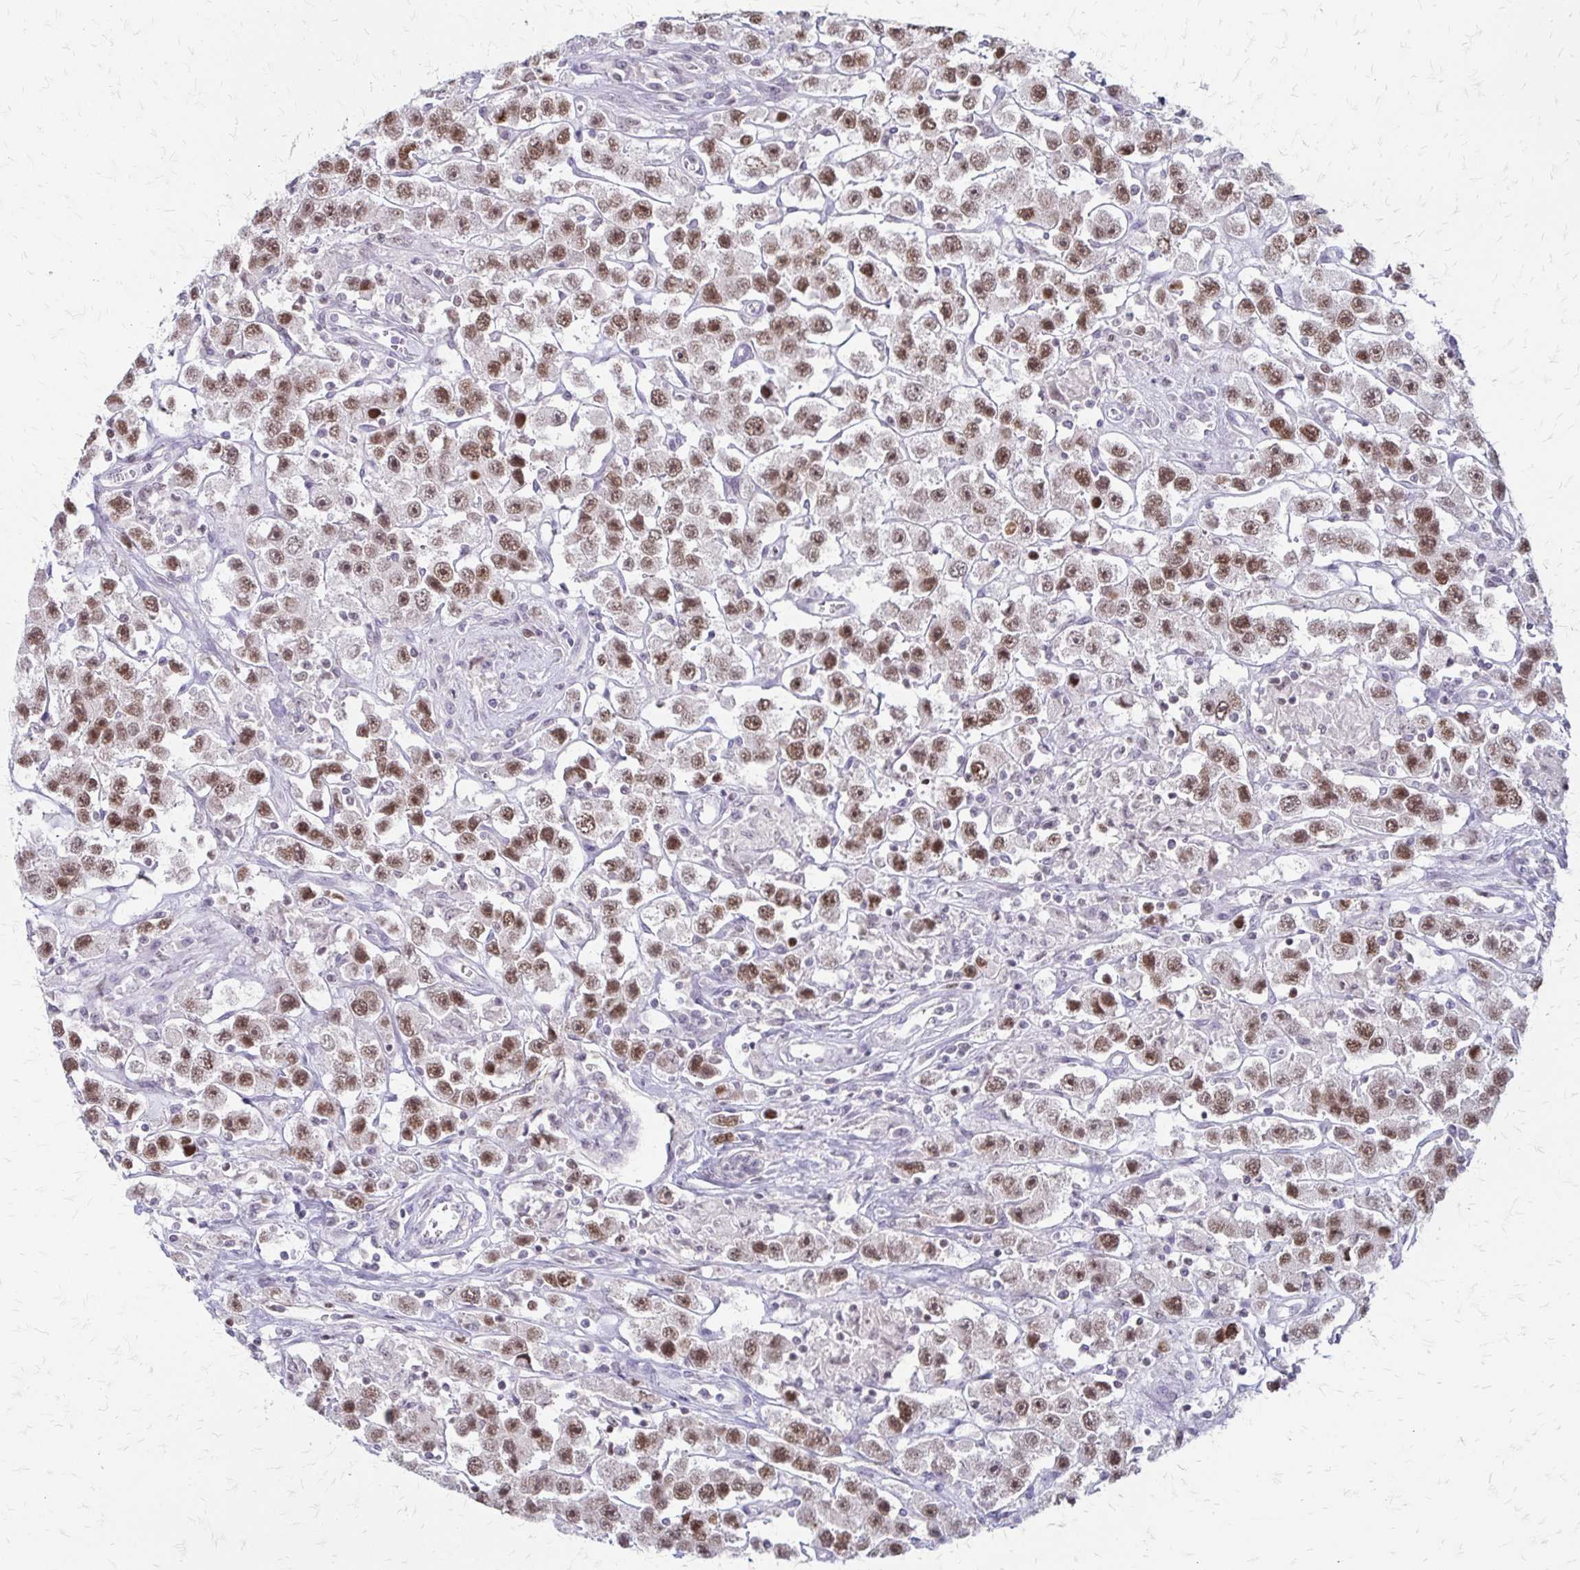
{"staining": {"intensity": "moderate", "quantity": ">75%", "location": "nuclear"}, "tissue": "testis cancer", "cell_type": "Tumor cells", "image_type": "cancer", "snomed": [{"axis": "morphology", "description": "Seminoma, NOS"}, {"axis": "topography", "description": "Testis"}], "caption": "A photomicrograph of human testis cancer (seminoma) stained for a protein demonstrates moderate nuclear brown staining in tumor cells.", "gene": "EED", "patient": {"sex": "male", "age": 45}}